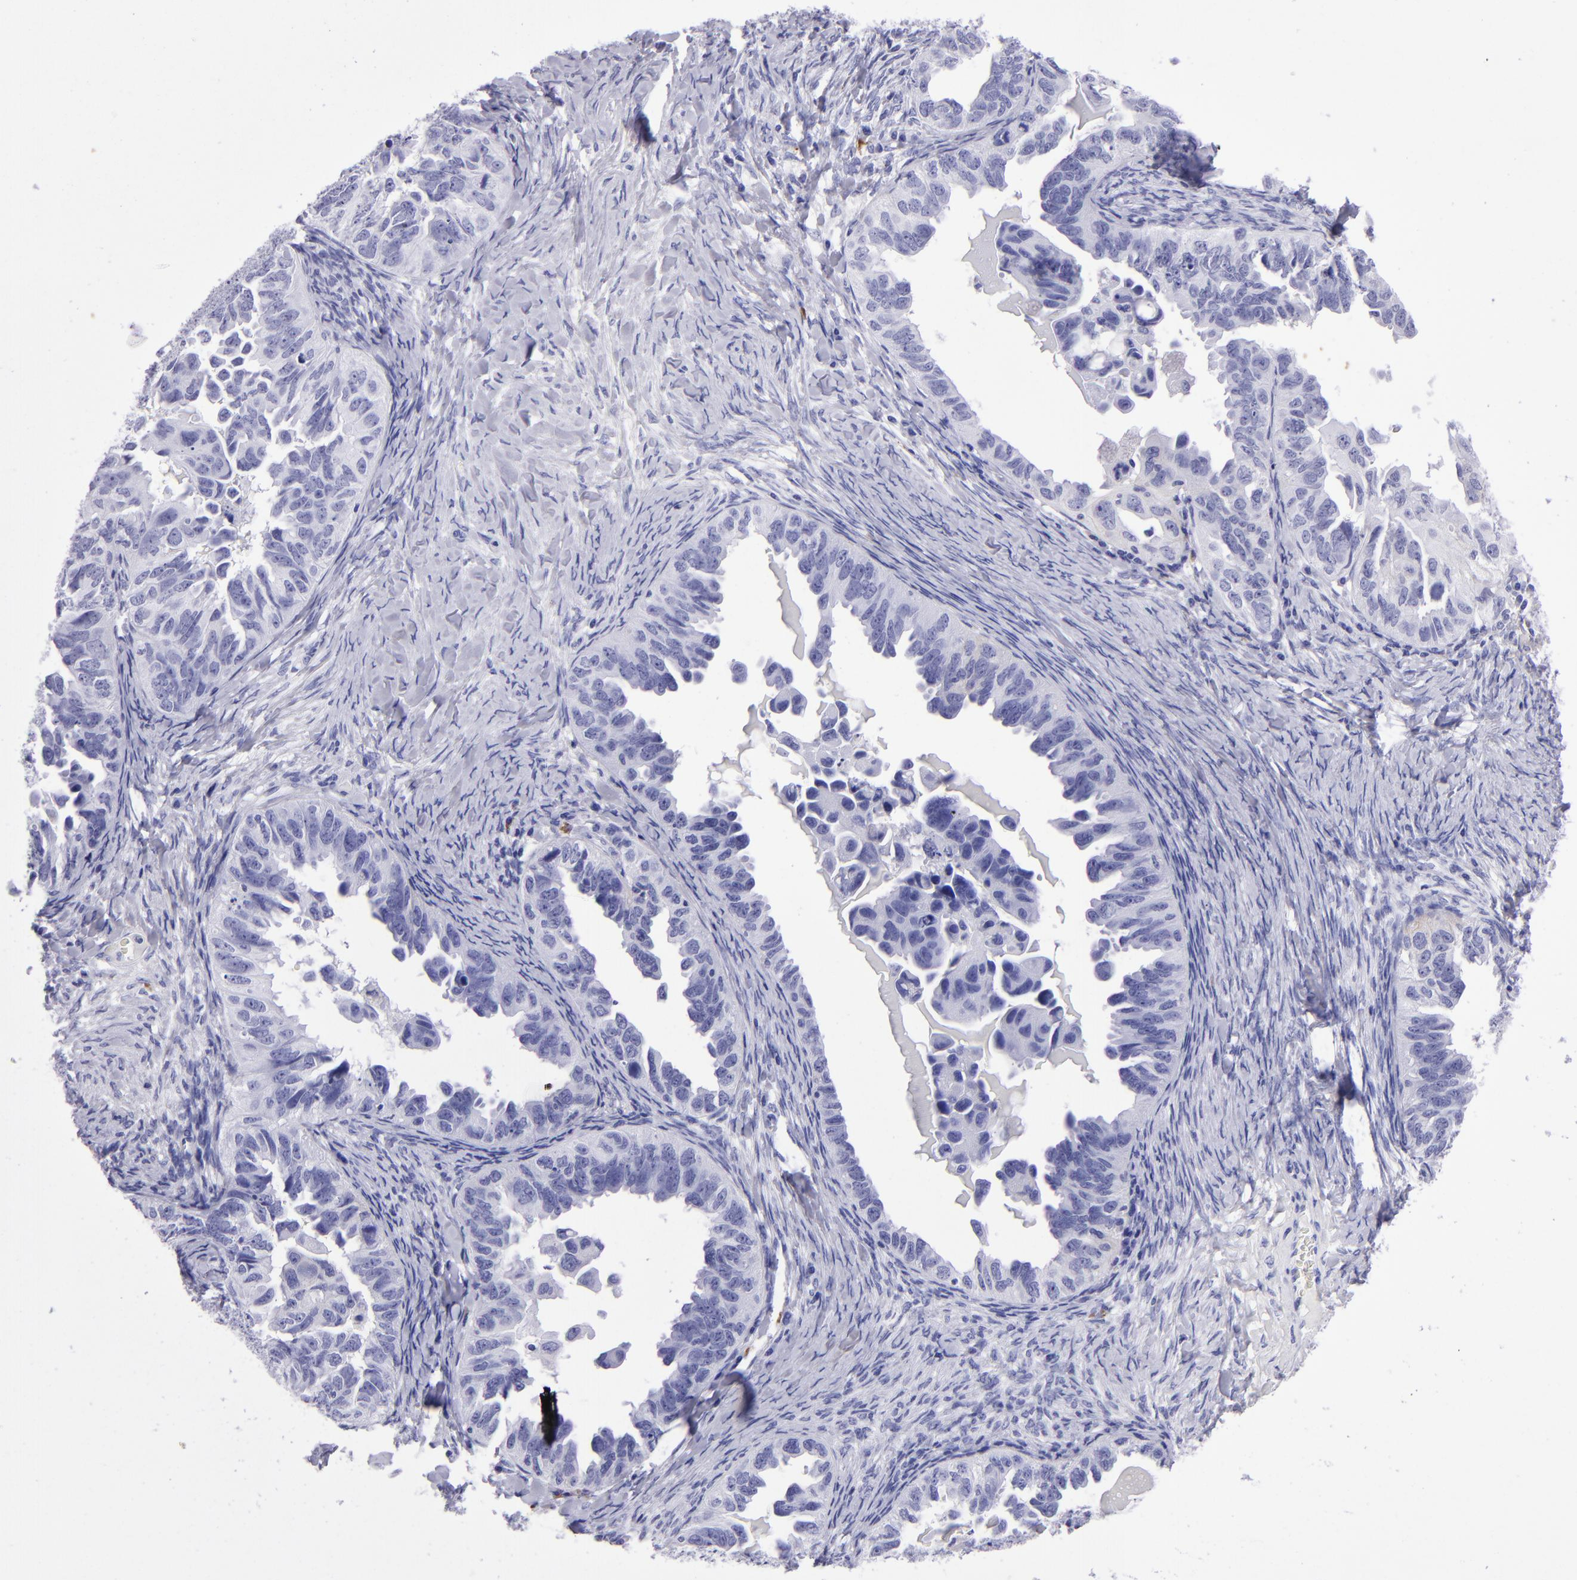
{"staining": {"intensity": "negative", "quantity": "none", "location": "none"}, "tissue": "ovarian cancer", "cell_type": "Tumor cells", "image_type": "cancer", "snomed": [{"axis": "morphology", "description": "Cystadenocarcinoma, serous, NOS"}, {"axis": "topography", "description": "Ovary"}], "caption": "A high-resolution image shows immunohistochemistry staining of ovarian cancer (serous cystadenocarcinoma), which shows no significant expression in tumor cells.", "gene": "TYRP1", "patient": {"sex": "female", "age": 82}}